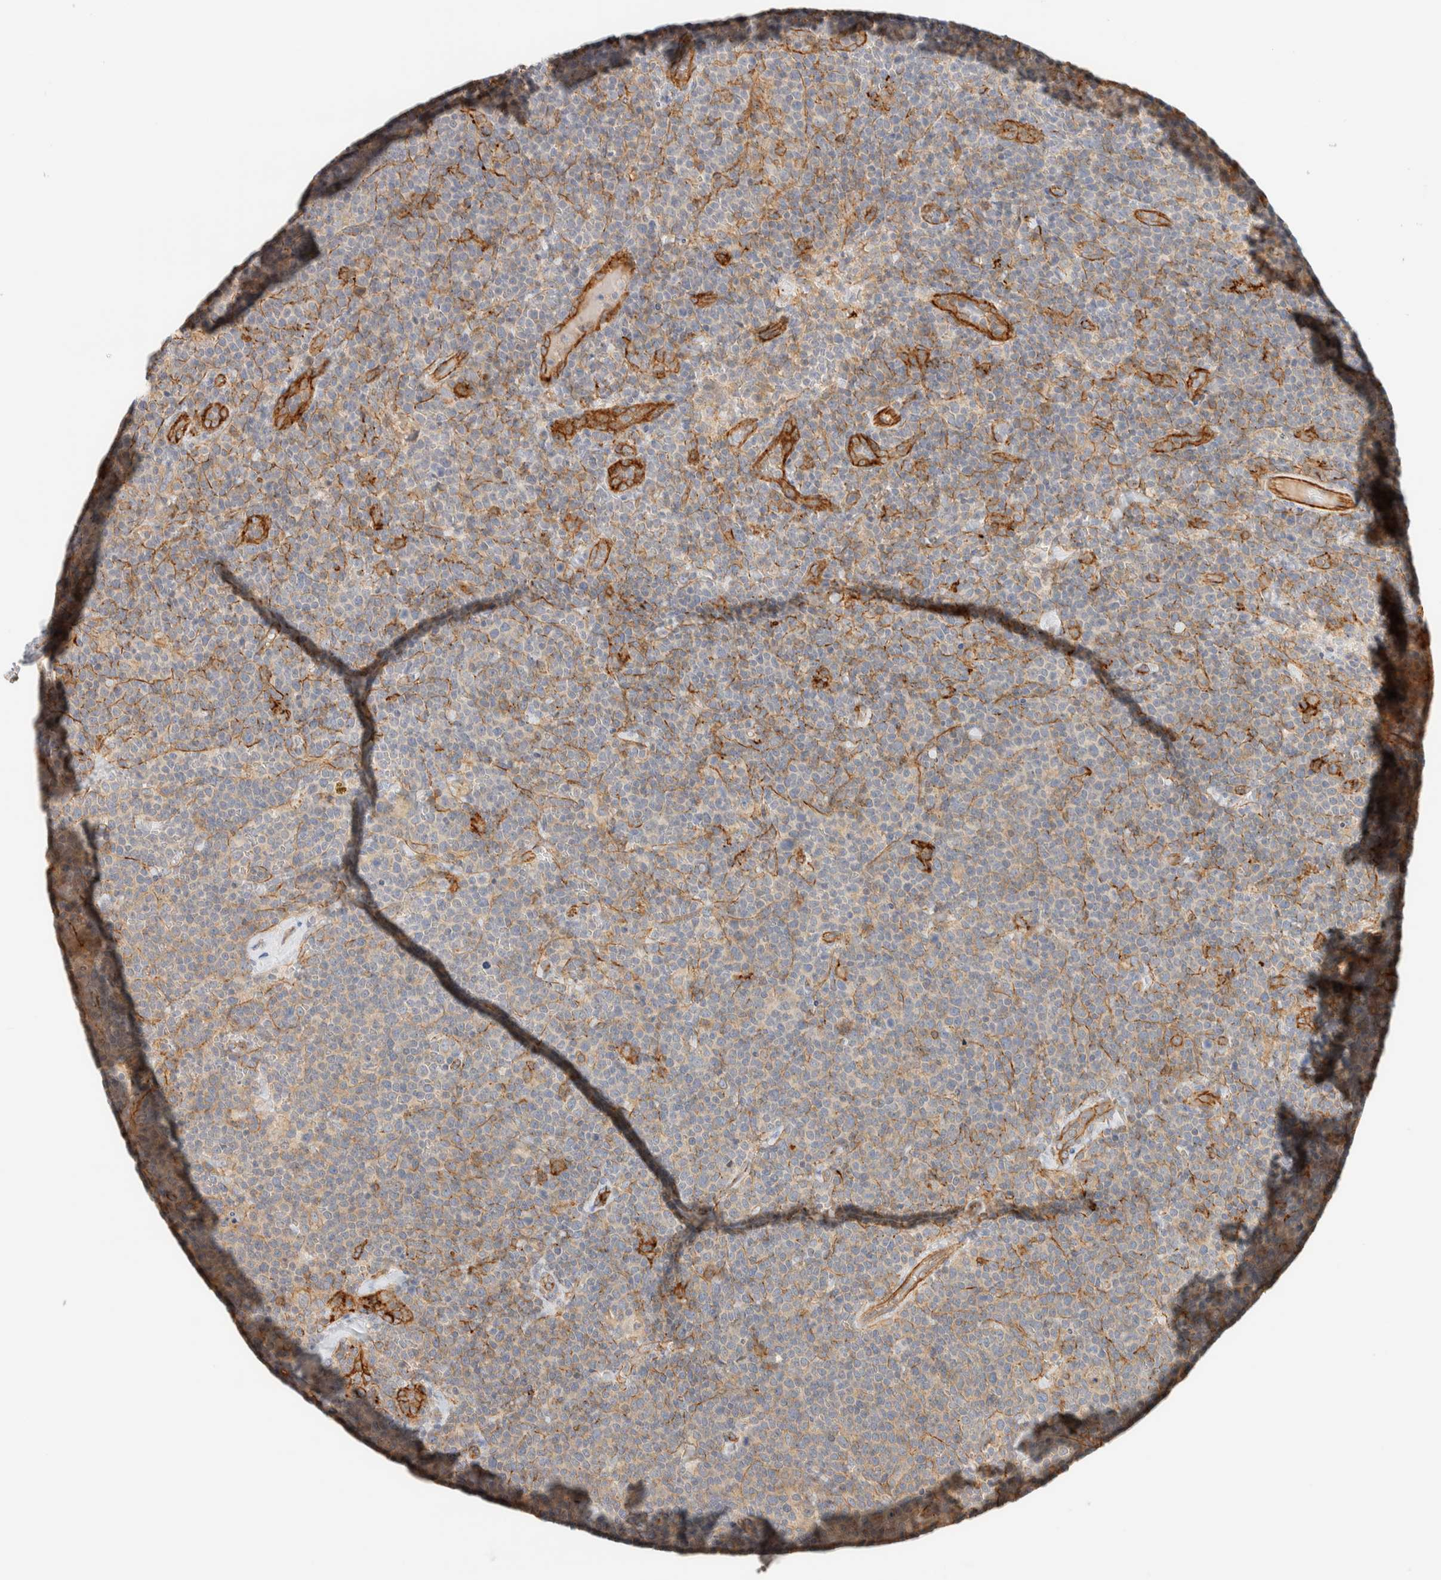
{"staining": {"intensity": "weak", "quantity": "<25%", "location": "cytoplasmic/membranous"}, "tissue": "lymphoma", "cell_type": "Tumor cells", "image_type": "cancer", "snomed": [{"axis": "morphology", "description": "Malignant lymphoma, non-Hodgkin's type, High grade"}, {"axis": "topography", "description": "Lymph node"}], "caption": "Tumor cells show no significant protein positivity in lymphoma.", "gene": "LIMA1", "patient": {"sex": "male", "age": 61}}